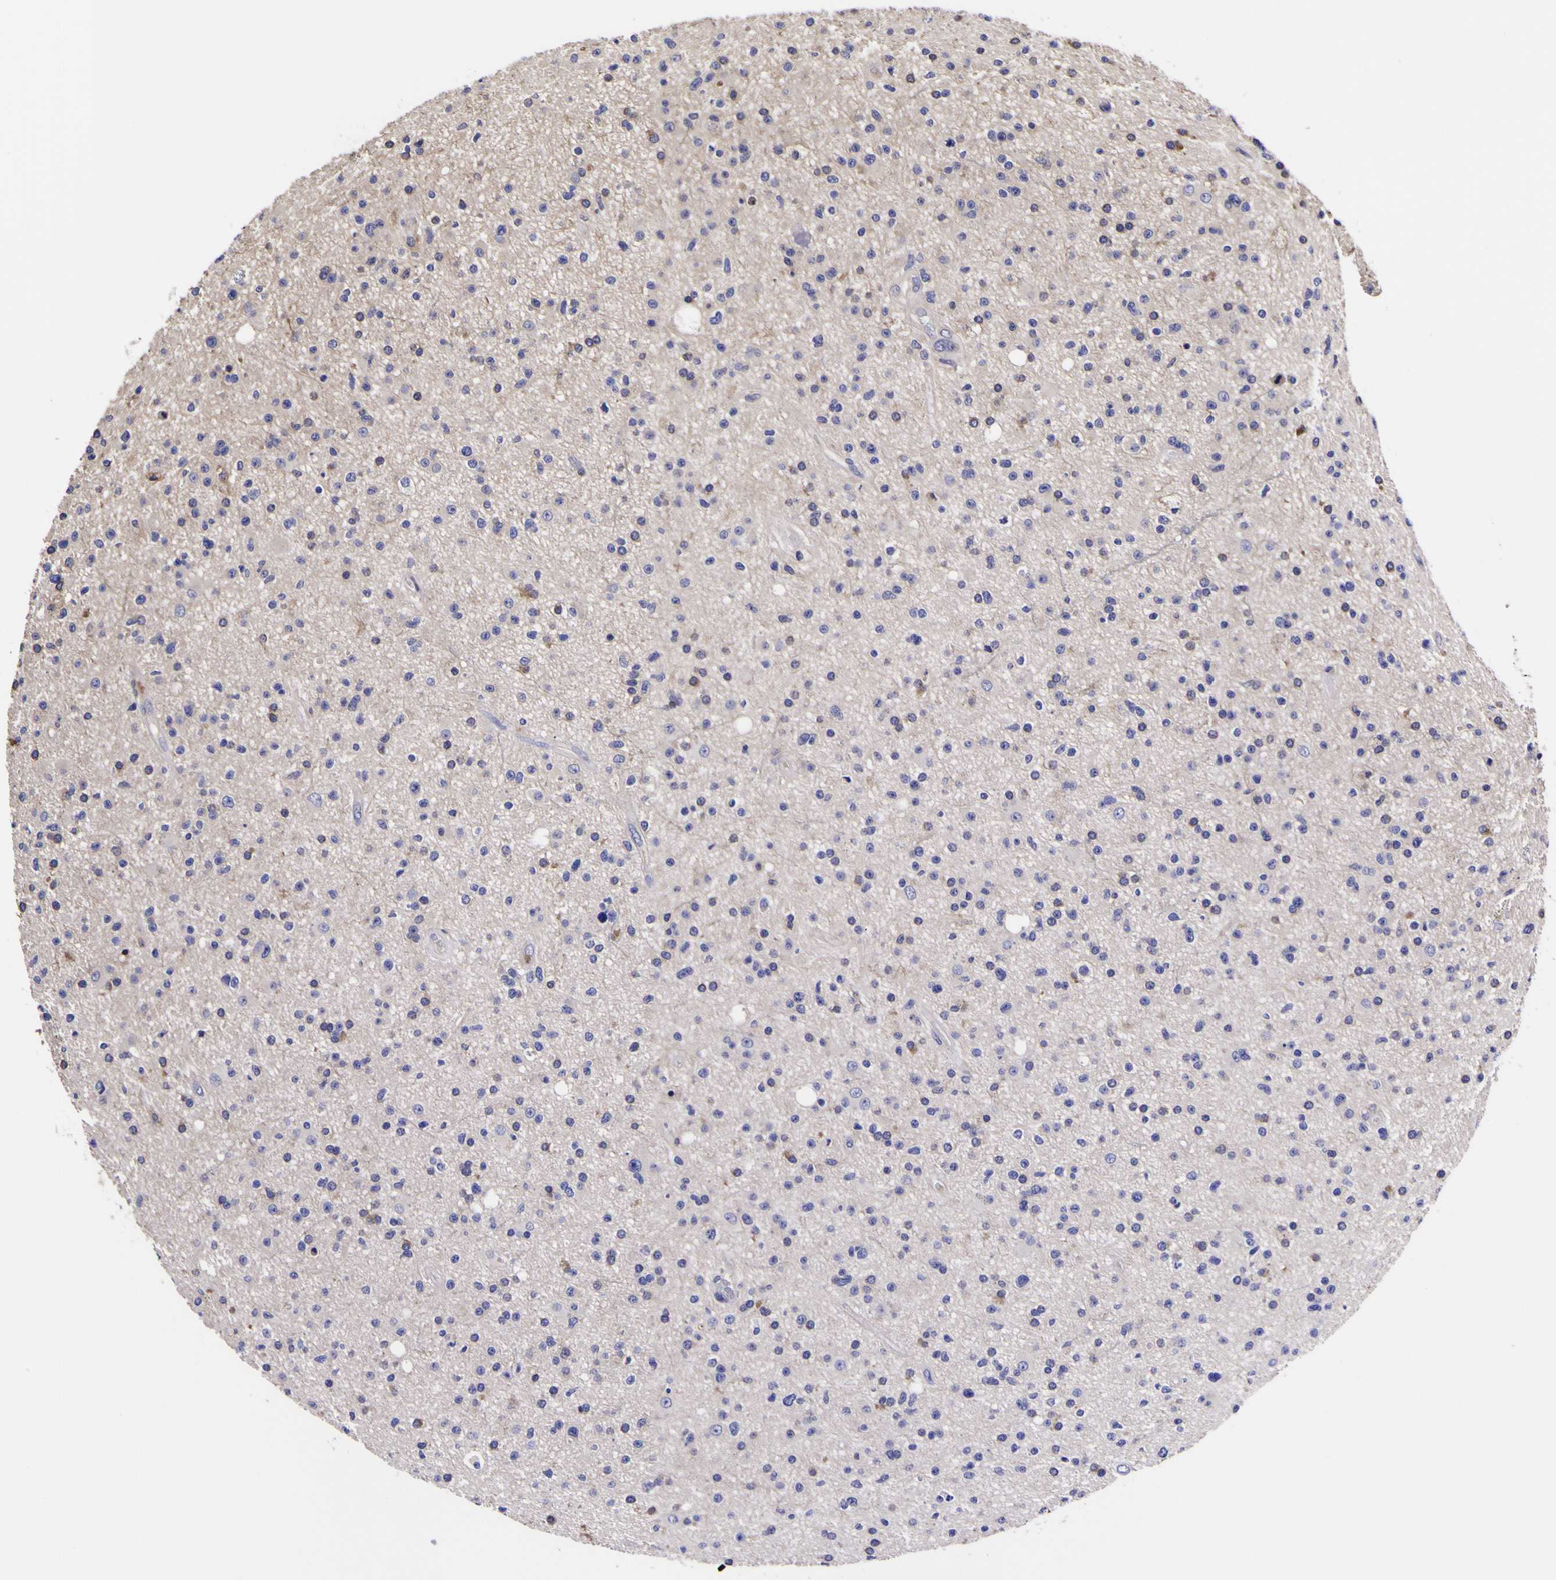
{"staining": {"intensity": "negative", "quantity": "none", "location": "none"}, "tissue": "glioma", "cell_type": "Tumor cells", "image_type": "cancer", "snomed": [{"axis": "morphology", "description": "Glioma, malignant, High grade"}, {"axis": "topography", "description": "Brain"}], "caption": "The photomicrograph shows no staining of tumor cells in malignant high-grade glioma.", "gene": "MAPK14", "patient": {"sex": "male", "age": 33}}